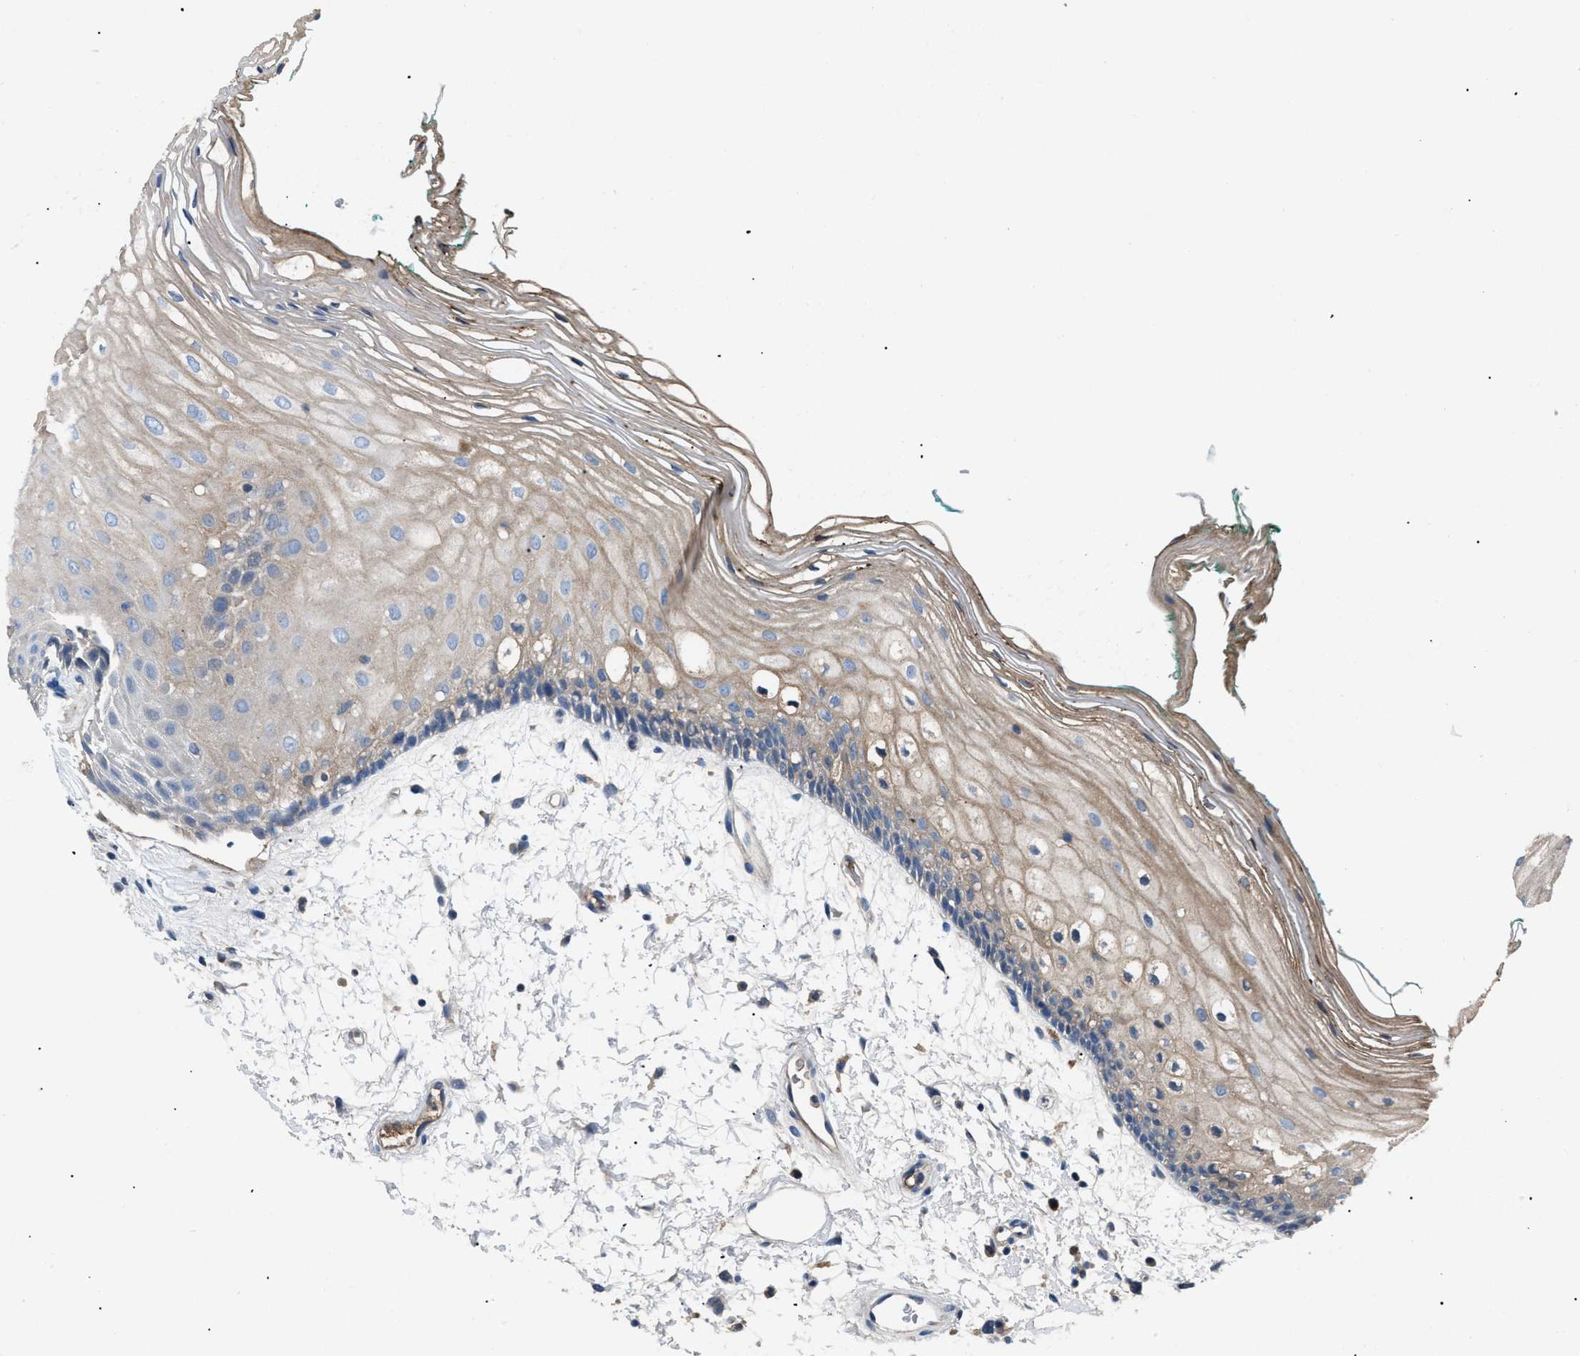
{"staining": {"intensity": "weak", "quantity": "25%-75%", "location": "cytoplasmic/membranous"}, "tissue": "oral mucosa", "cell_type": "Squamous epithelial cells", "image_type": "normal", "snomed": [{"axis": "morphology", "description": "Normal tissue, NOS"}, {"axis": "topography", "description": "Skeletal muscle"}, {"axis": "topography", "description": "Oral tissue"}, {"axis": "topography", "description": "Peripheral nerve tissue"}], "caption": "Benign oral mucosa displays weak cytoplasmic/membranous staining in approximately 25%-75% of squamous epithelial cells.", "gene": "SGCZ", "patient": {"sex": "female", "age": 84}}